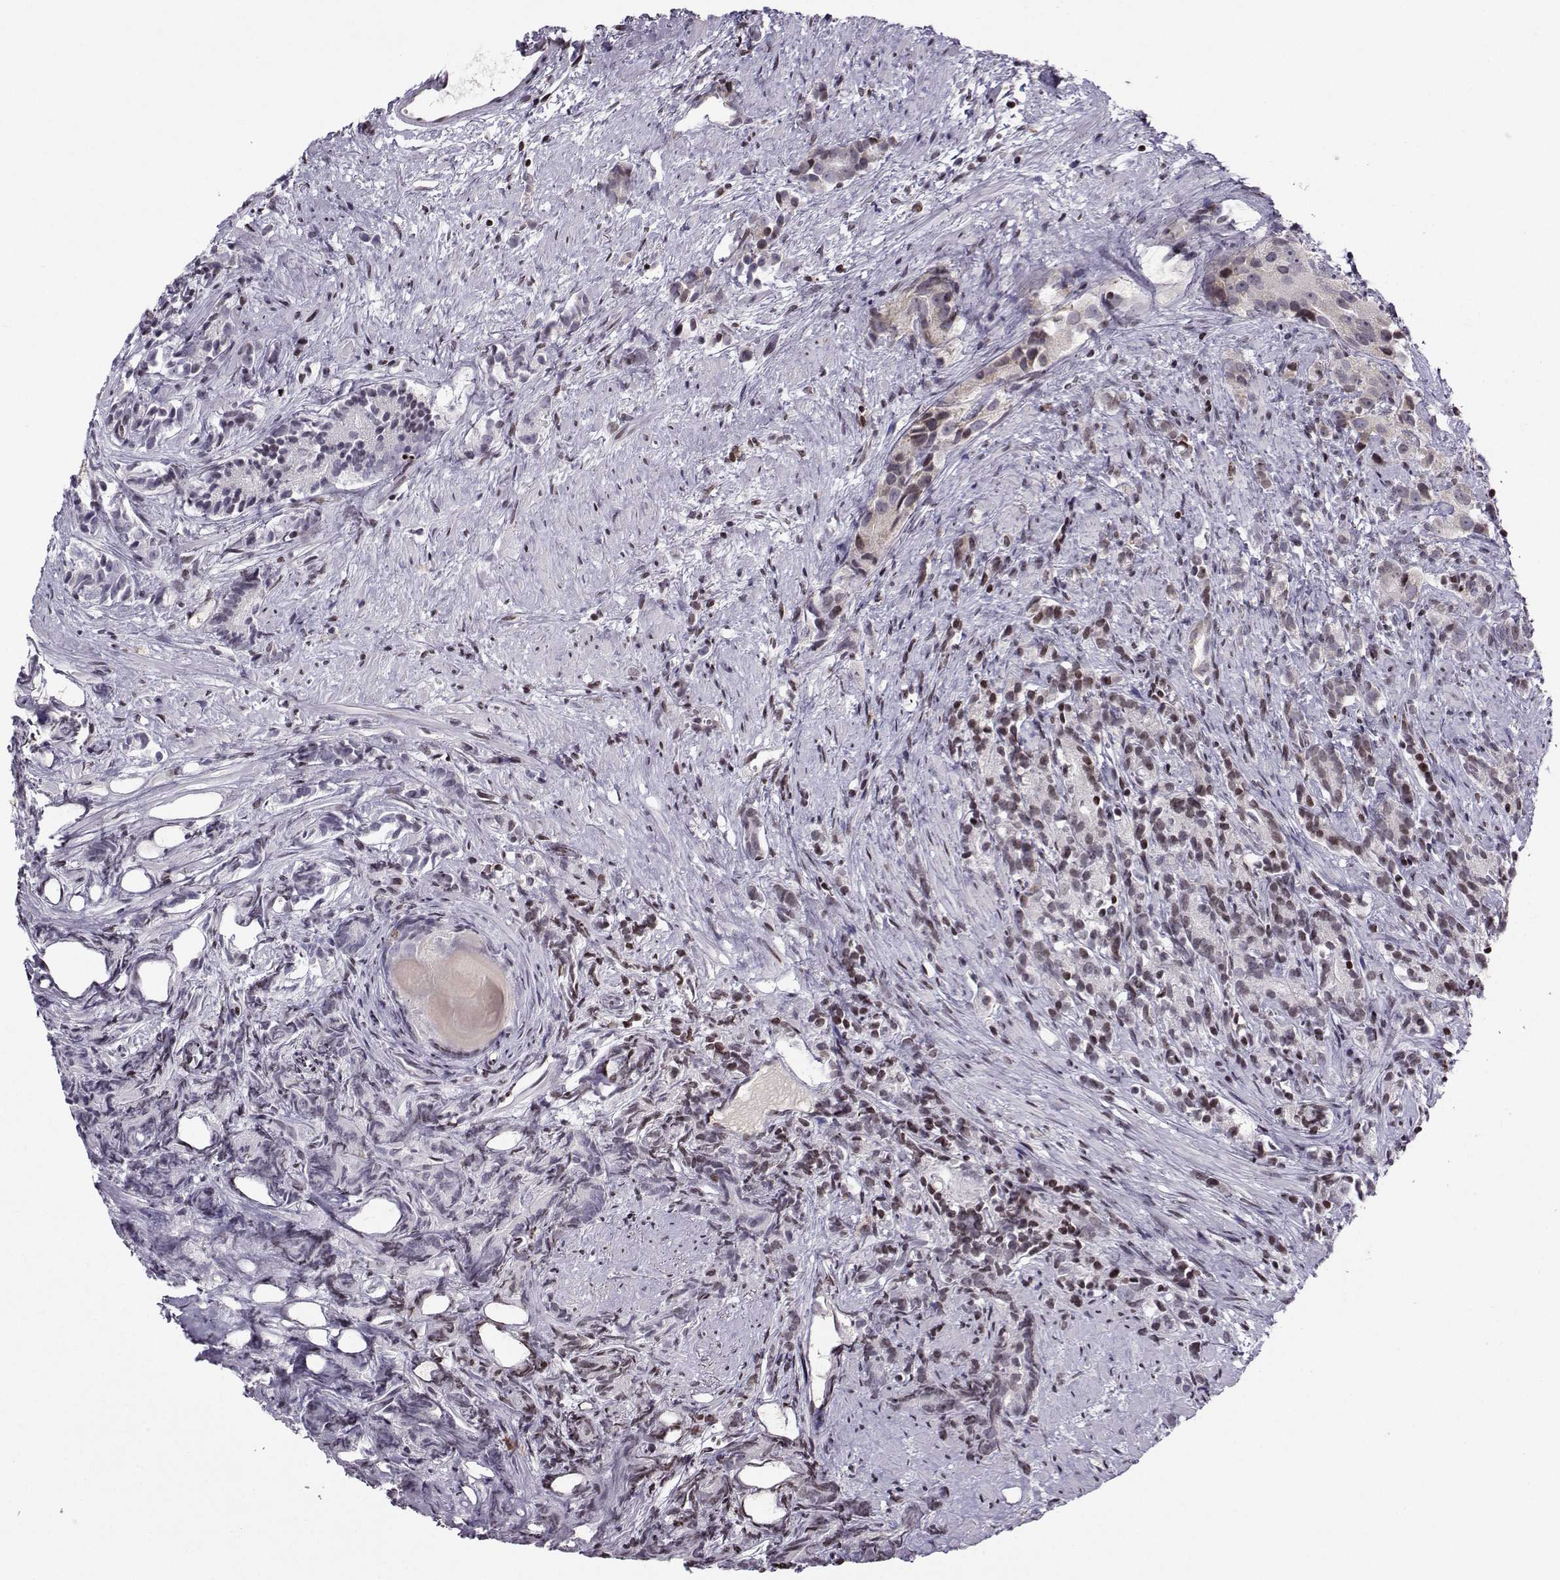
{"staining": {"intensity": "negative", "quantity": "none", "location": "none"}, "tissue": "prostate cancer", "cell_type": "Tumor cells", "image_type": "cancer", "snomed": [{"axis": "morphology", "description": "Adenocarcinoma, High grade"}, {"axis": "topography", "description": "Prostate"}], "caption": "This is a photomicrograph of IHC staining of adenocarcinoma (high-grade) (prostate), which shows no expression in tumor cells.", "gene": "ZNF19", "patient": {"sex": "male", "age": 90}}